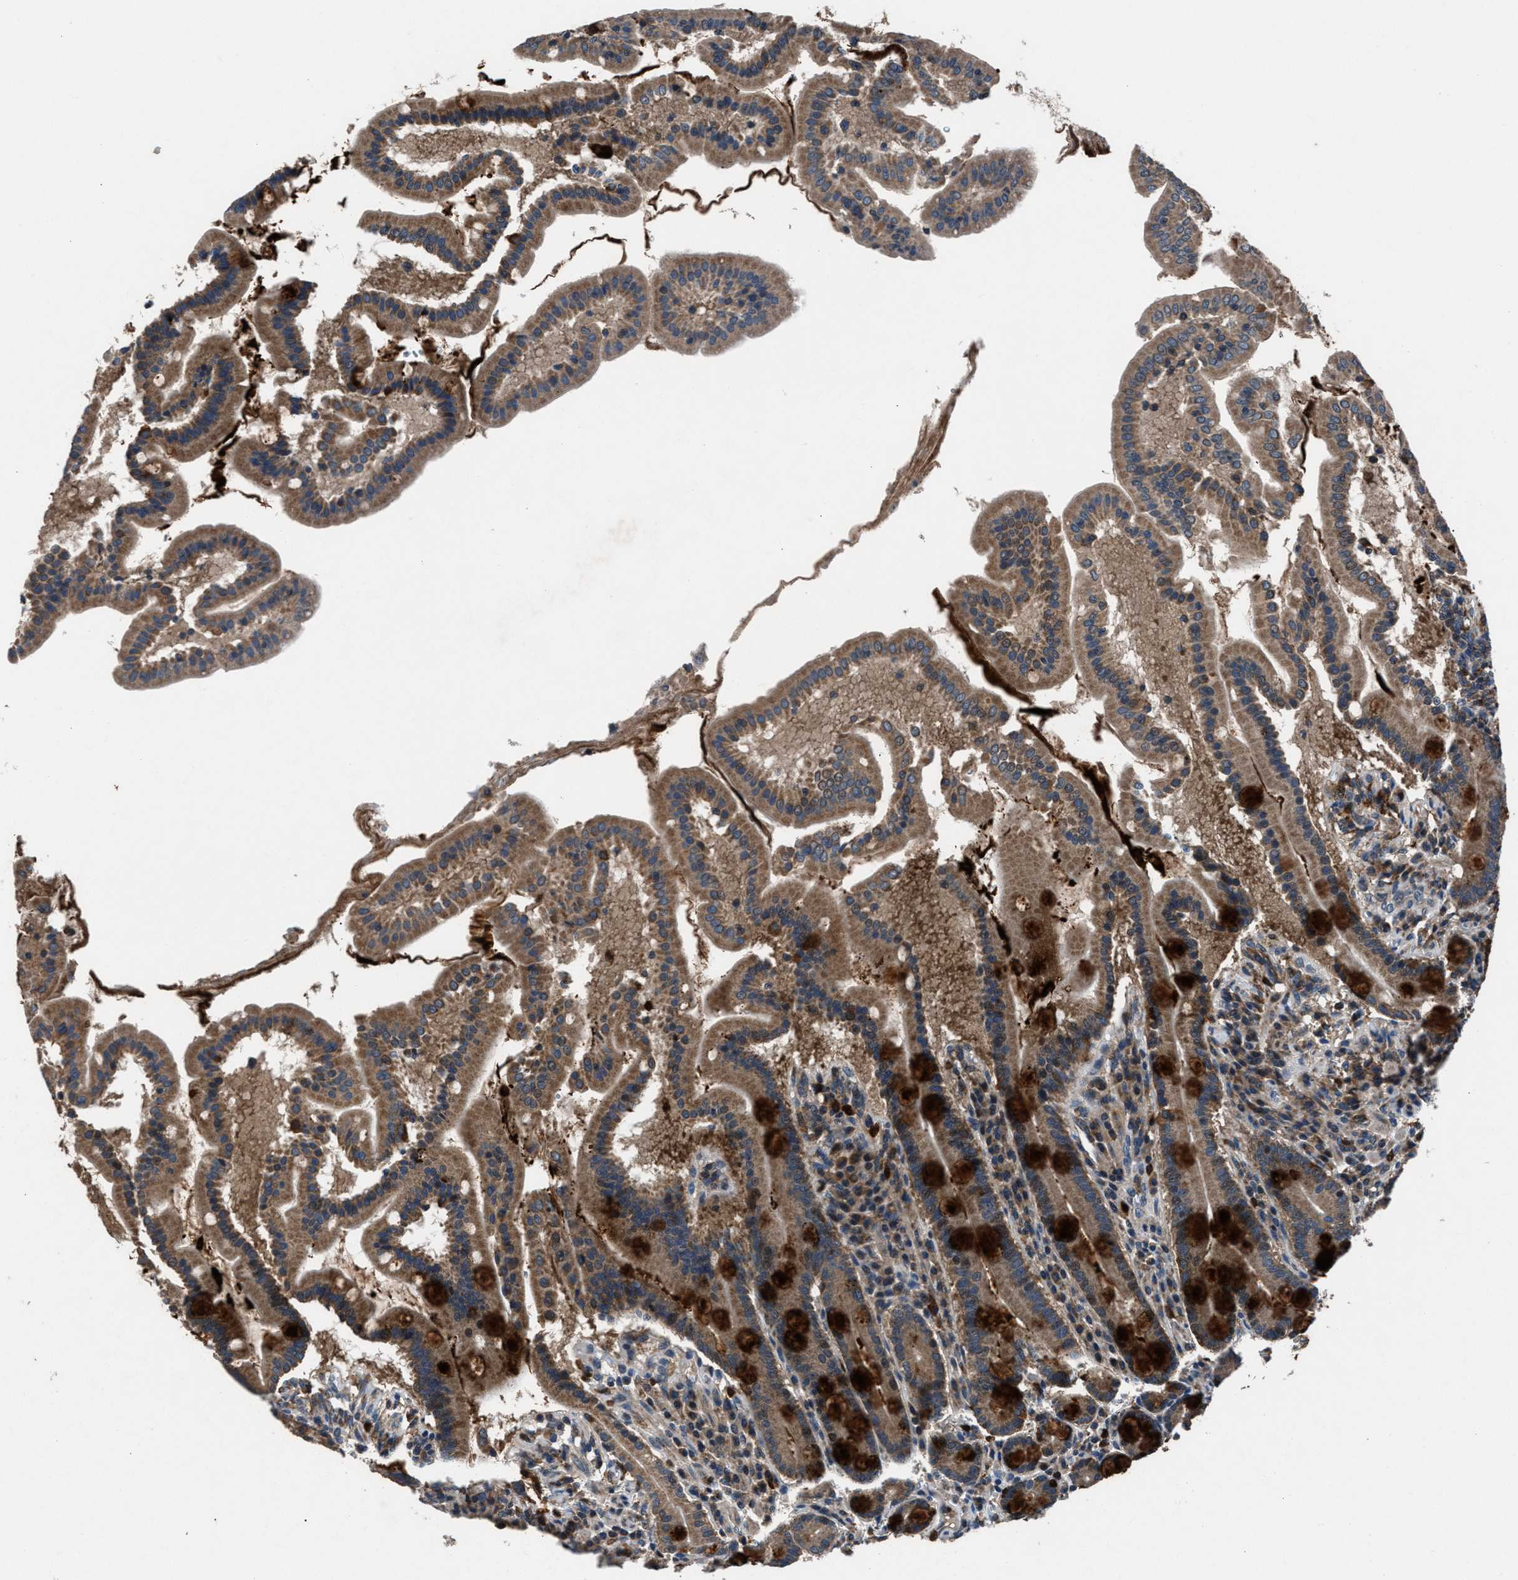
{"staining": {"intensity": "strong", "quantity": ">75%", "location": "cytoplasmic/membranous"}, "tissue": "duodenum", "cell_type": "Glandular cells", "image_type": "normal", "snomed": [{"axis": "morphology", "description": "Normal tissue, NOS"}, {"axis": "topography", "description": "Duodenum"}], "caption": "Immunohistochemistry (IHC) (DAB (3,3'-diaminobenzidine)) staining of unremarkable human duodenum displays strong cytoplasmic/membranous protein expression in about >75% of glandular cells.", "gene": "FAM221A", "patient": {"sex": "male", "age": 50}}